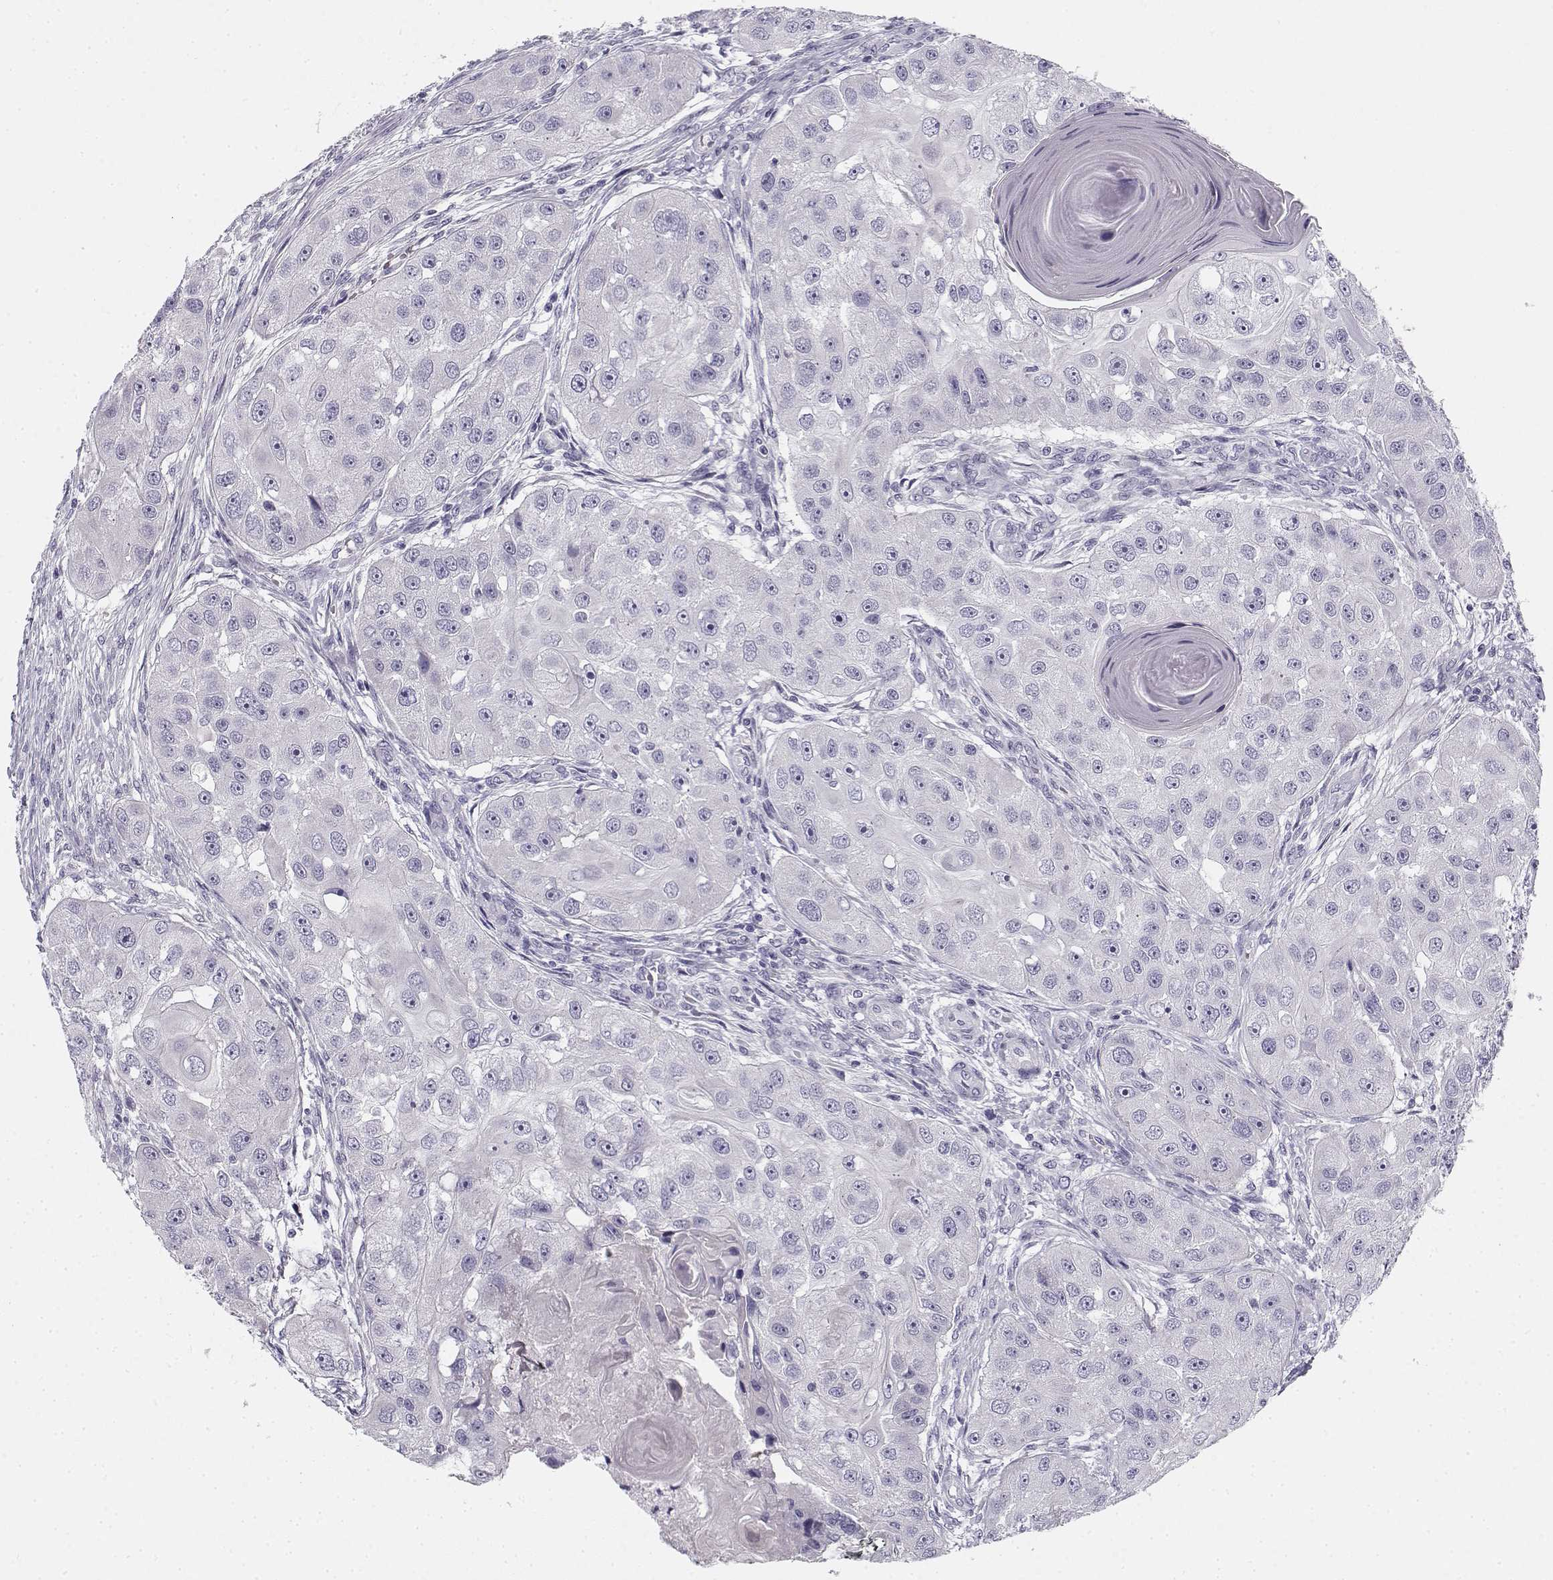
{"staining": {"intensity": "negative", "quantity": "none", "location": "none"}, "tissue": "head and neck cancer", "cell_type": "Tumor cells", "image_type": "cancer", "snomed": [{"axis": "morphology", "description": "Squamous cell carcinoma, NOS"}, {"axis": "topography", "description": "Head-Neck"}], "caption": "The histopathology image exhibits no staining of tumor cells in head and neck squamous cell carcinoma. (DAB immunohistochemistry visualized using brightfield microscopy, high magnification).", "gene": "CREB3L3", "patient": {"sex": "male", "age": 51}}